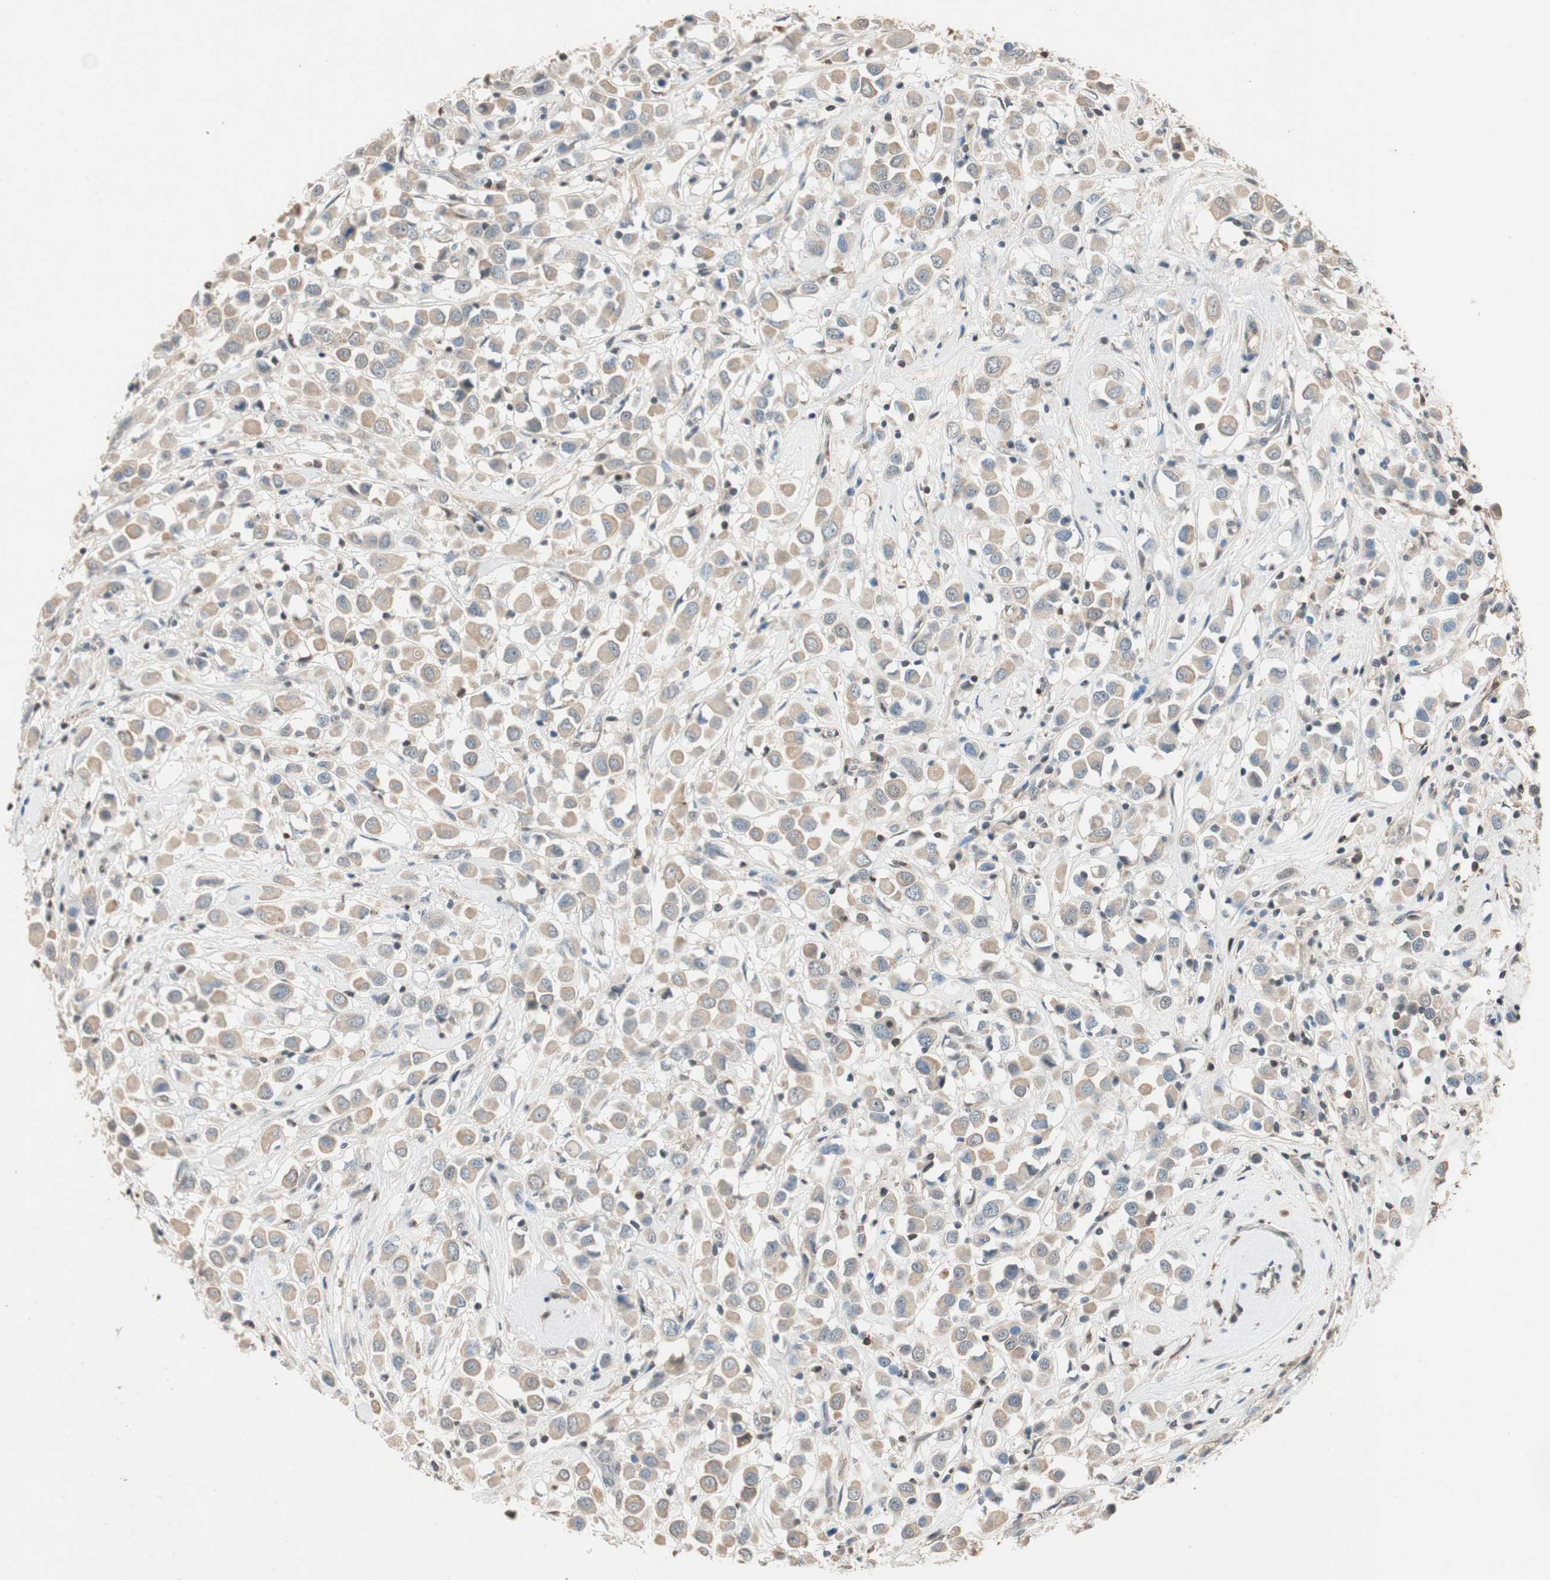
{"staining": {"intensity": "weak", "quantity": ">75%", "location": "cytoplasmic/membranous"}, "tissue": "breast cancer", "cell_type": "Tumor cells", "image_type": "cancer", "snomed": [{"axis": "morphology", "description": "Duct carcinoma"}, {"axis": "topography", "description": "Breast"}], "caption": "Immunohistochemistry (IHC) staining of breast cancer (infiltrating ductal carcinoma), which exhibits low levels of weak cytoplasmic/membranous staining in approximately >75% of tumor cells indicating weak cytoplasmic/membranous protein expression. The staining was performed using DAB (3,3'-diaminobenzidine) (brown) for protein detection and nuclei were counterstained in hematoxylin (blue).", "gene": "SERPINB5", "patient": {"sex": "female", "age": 61}}